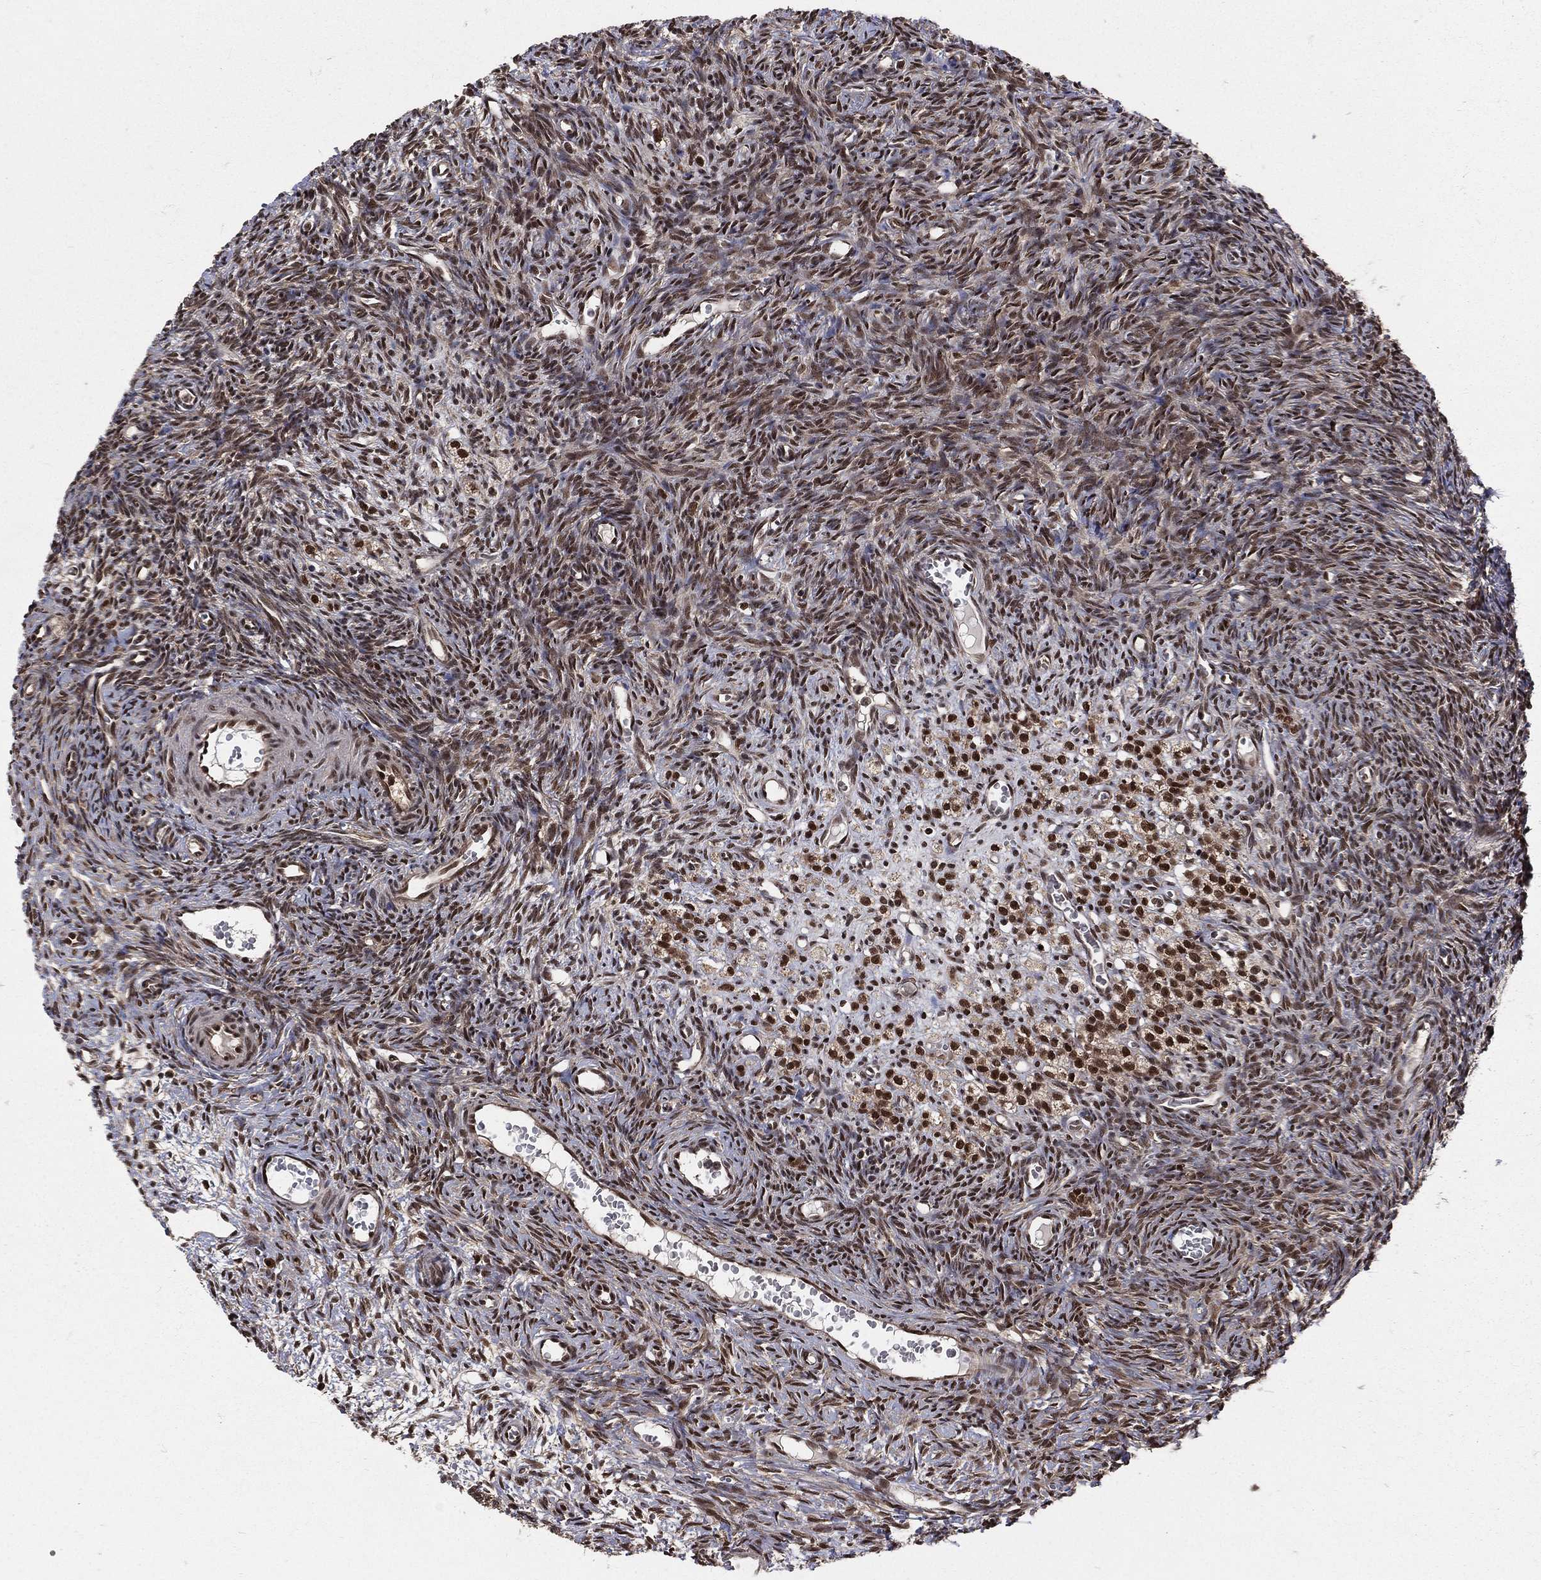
{"staining": {"intensity": "moderate", "quantity": "<25%", "location": "cytoplasmic/membranous,nuclear"}, "tissue": "ovary", "cell_type": "Ovarian stroma cells", "image_type": "normal", "snomed": [{"axis": "morphology", "description": "Normal tissue, NOS"}, {"axis": "topography", "description": "Ovary"}], "caption": "About <25% of ovarian stroma cells in normal ovary show moderate cytoplasmic/membranous,nuclear protein staining as visualized by brown immunohistochemical staining.", "gene": "COPS4", "patient": {"sex": "female", "age": 27}}